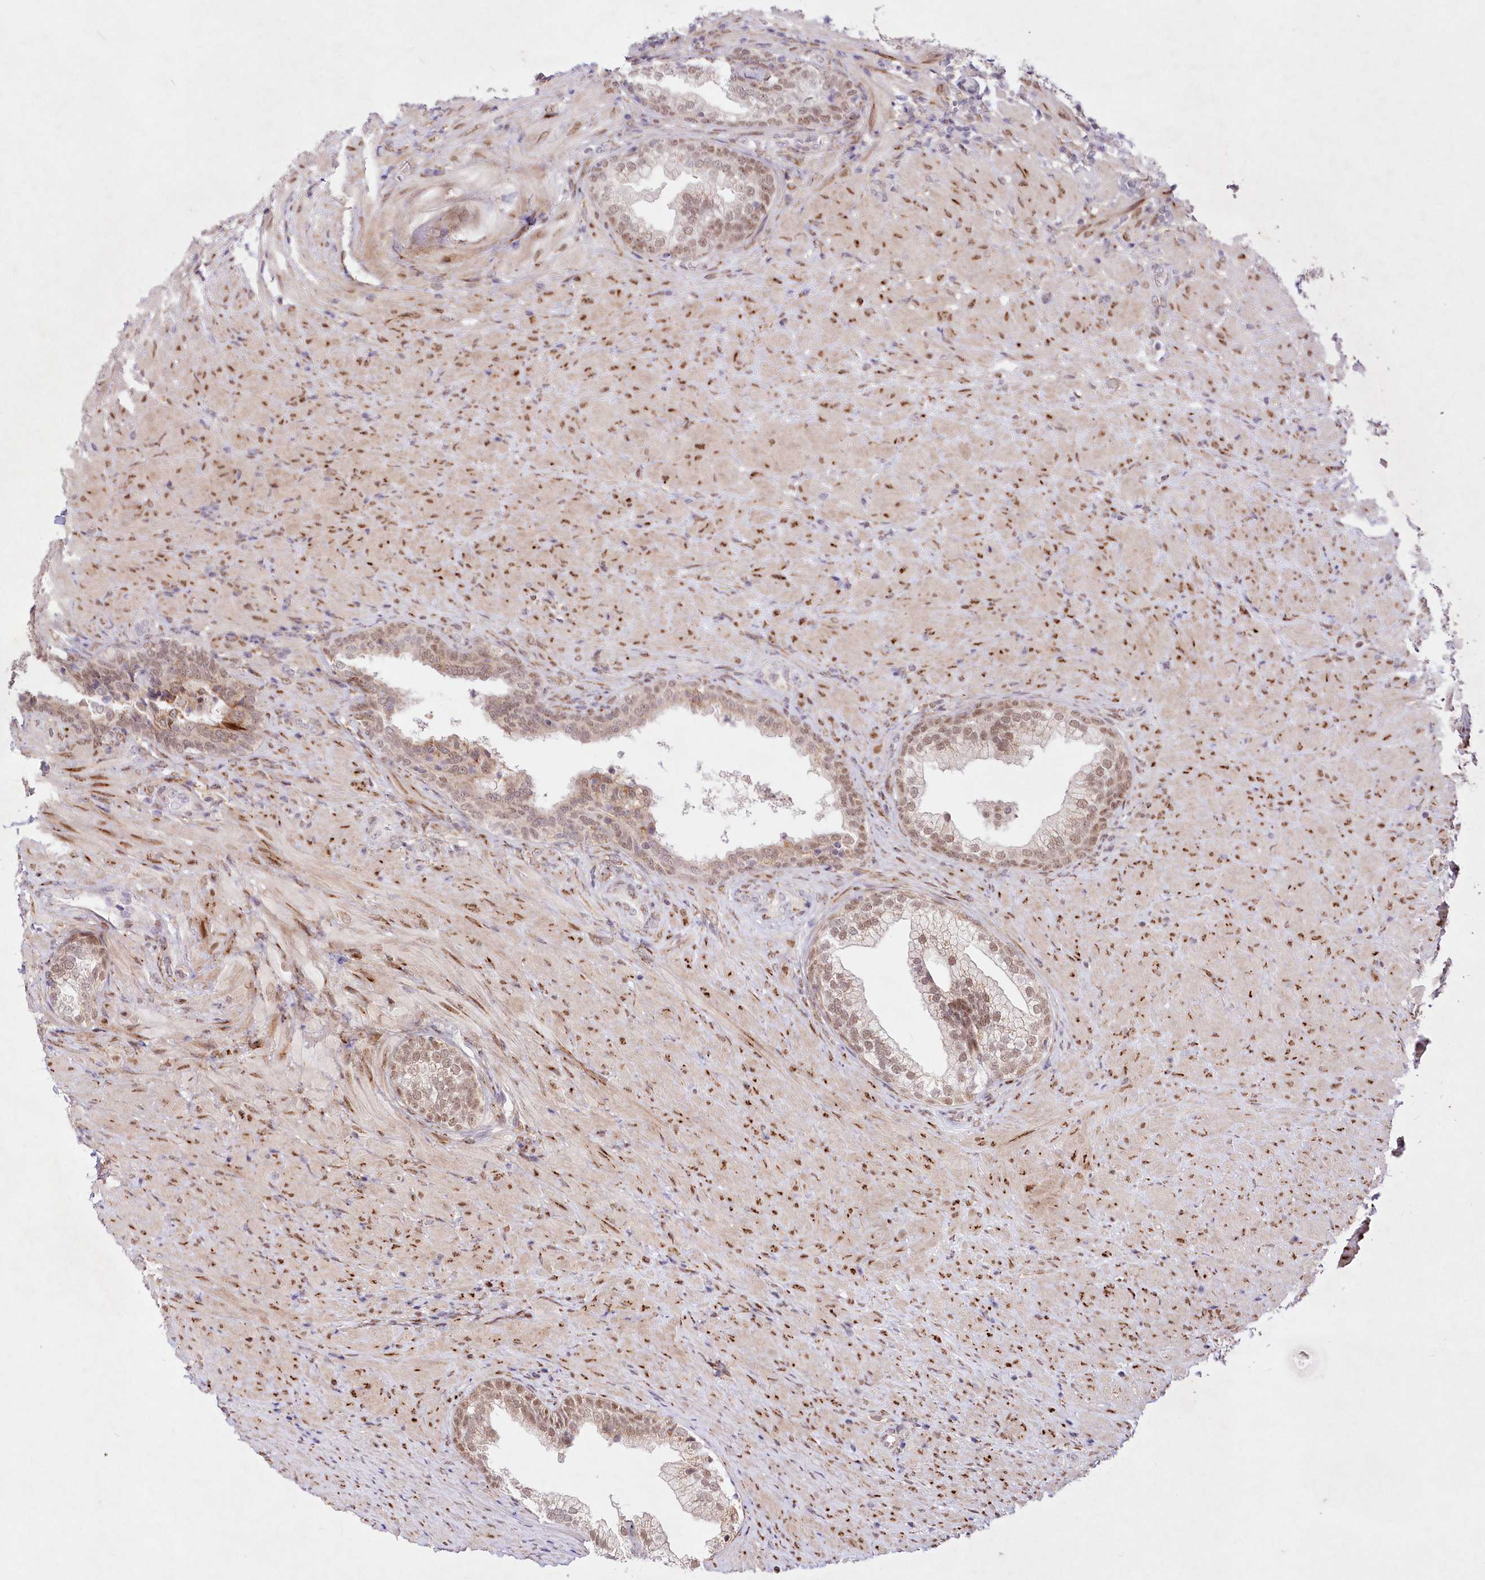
{"staining": {"intensity": "moderate", "quantity": "25%-75%", "location": "nuclear"}, "tissue": "prostate", "cell_type": "Glandular cells", "image_type": "normal", "snomed": [{"axis": "morphology", "description": "Normal tissue, NOS"}, {"axis": "topography", "description": "Prostate"}], "caption": "Prostate stained with immunohistochemistry (IHC) reveals moderate nuclear expression in approximately 25%-75% of glandular cells.", "gene": "LDB1", "patient": {"sex": "male", "age": 76}}